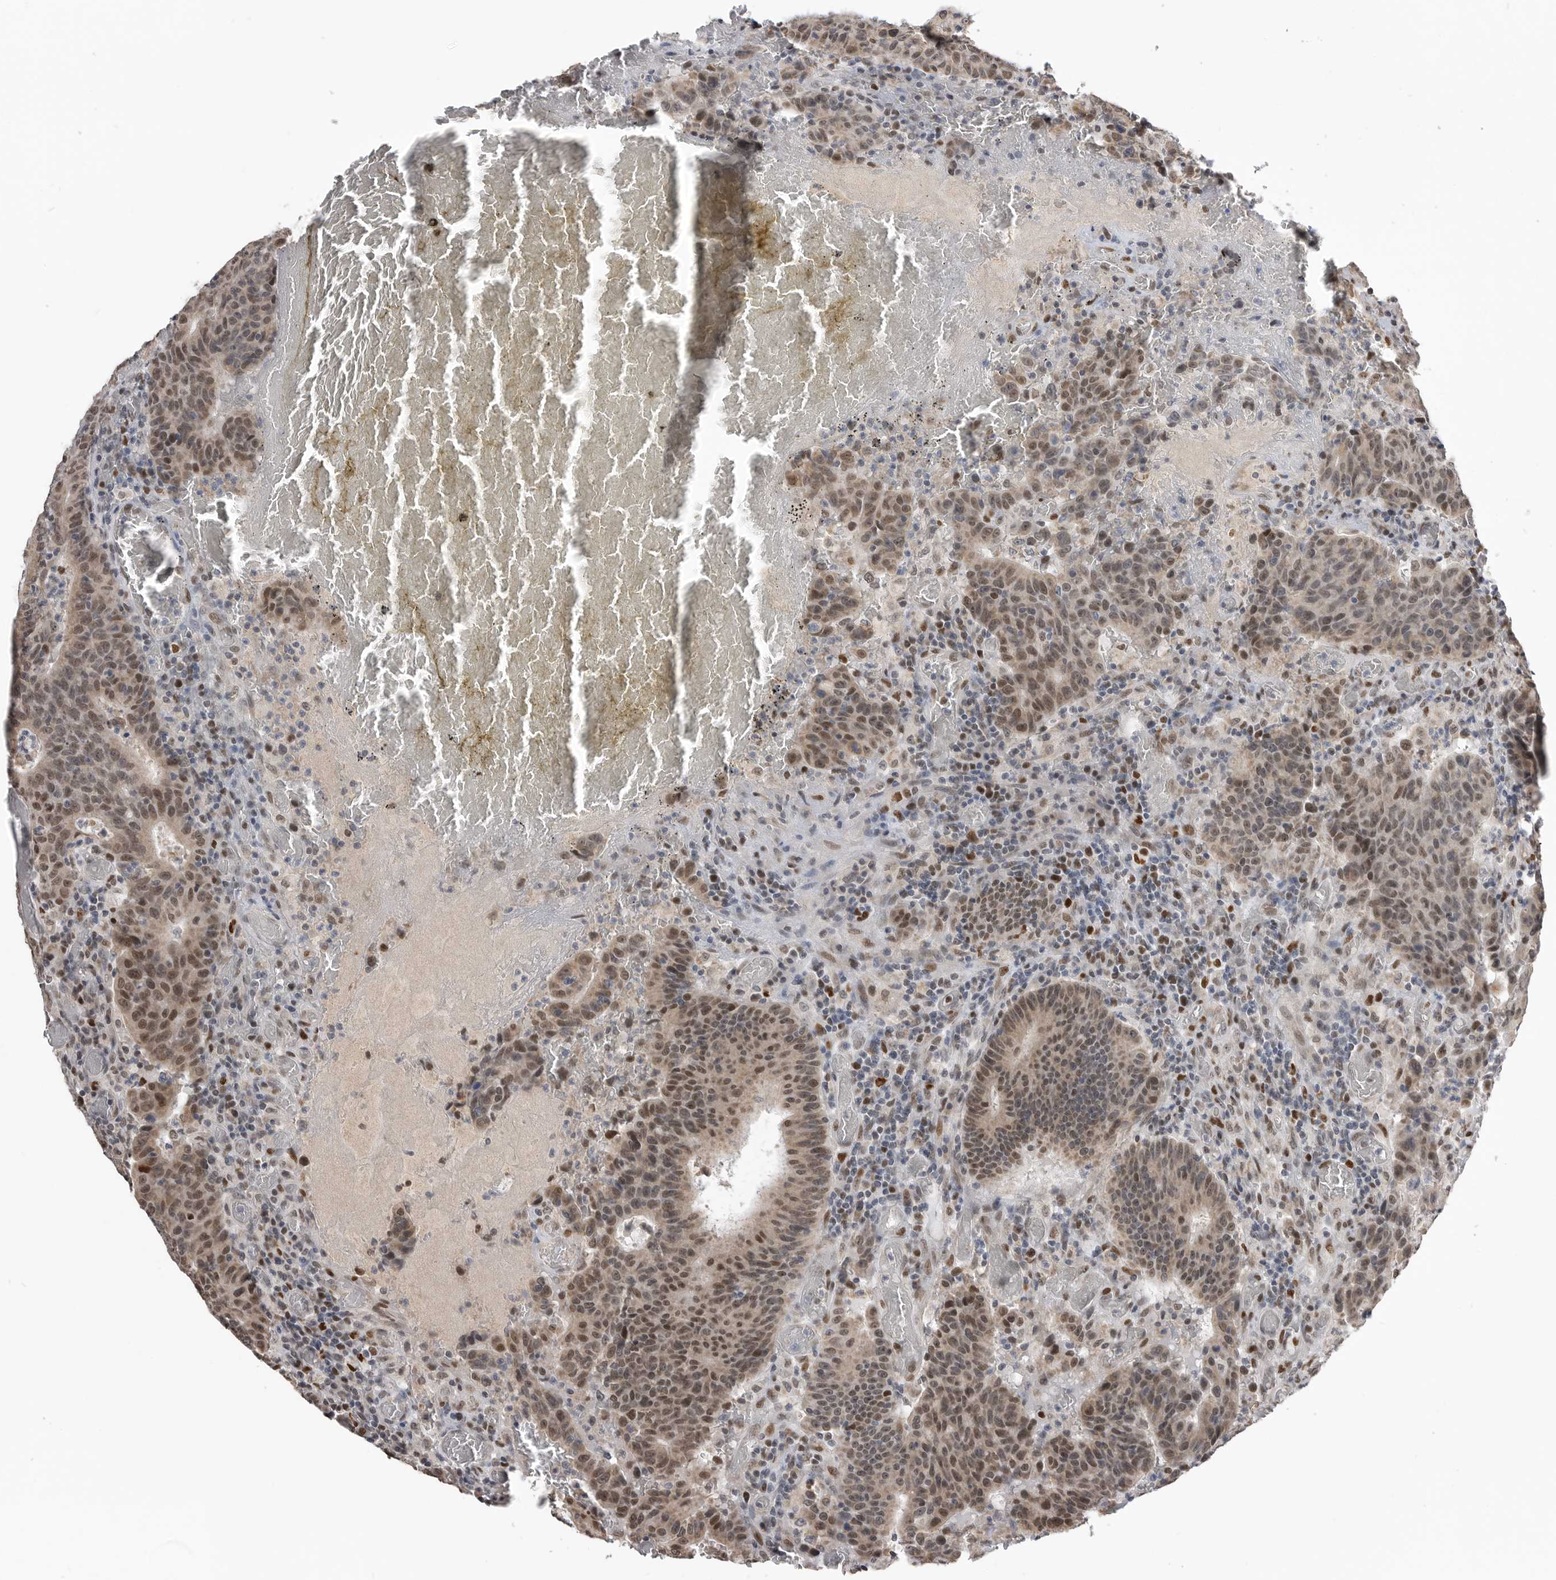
{"staining": {"intensity": "moderate", "quantity": ">75%", "location": "cytoplasmic/membranous,nuclear"}, "tissue": "colorectal cancer", "cell_type": "Tumor cells", "image_type": "cancer", "snomed": [{"axis": "morphology", "description": "Adenocarcinoma, NOS"}, {"axis": "topography", "description": "Colon"}], "caption": "Immunohistochemical staining of human colorectal cancer (adenocarcinoma) reveals medium levels of moderate cytoplasmic/membranous and nuclear expression in approximately >75% of tumor cells.", "gene": "SMARCC1", "patient": {"sex": "female", "age": 75}}